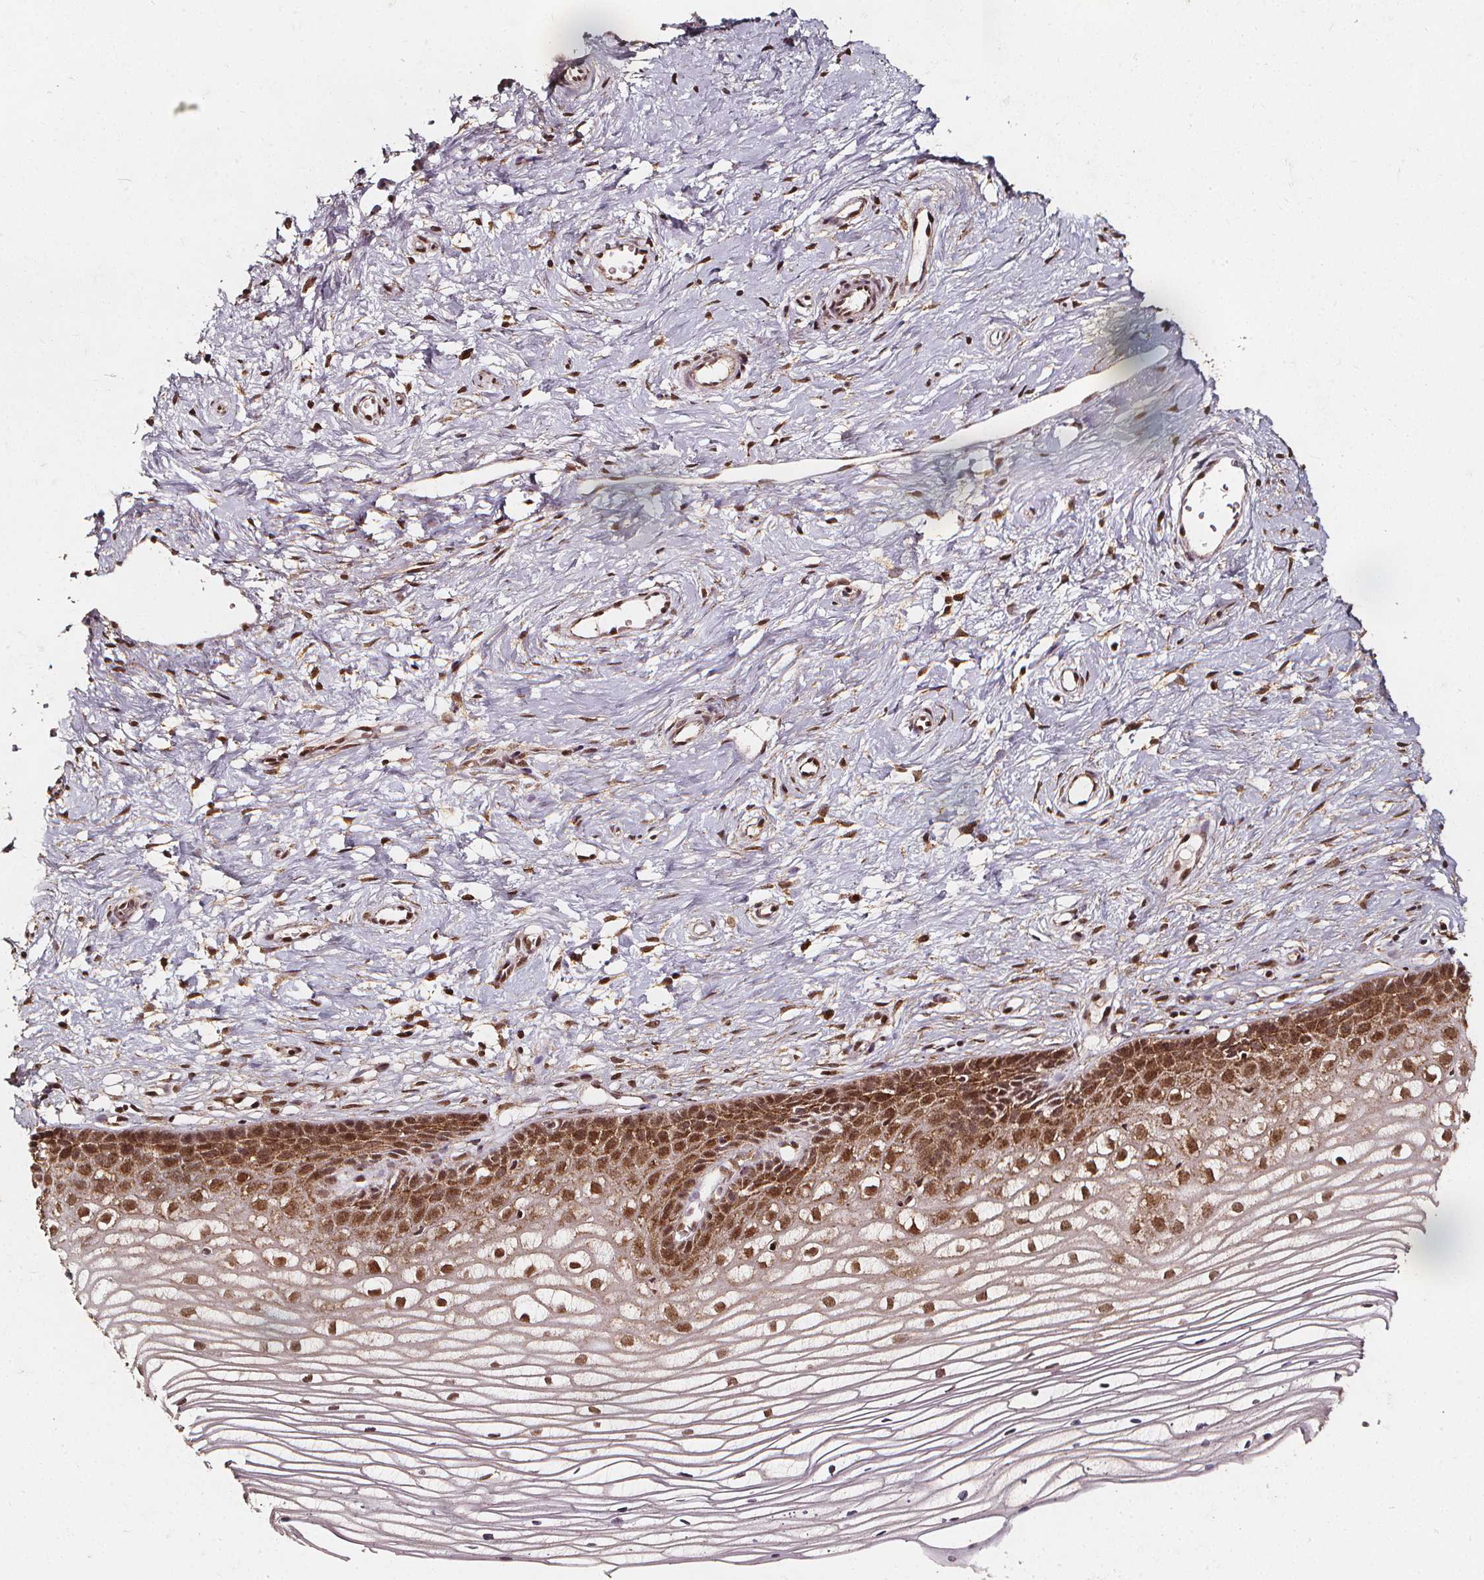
{"staining": {"intensity": "moderate", "quantity": ">75%", "location": "nuclear"}, "tissue": "cervix", "cell_type": "Glandular cells", "image_type": "normal", "snomed": [{"axis": "morphology", "description": "Normal tissue, NOS"}, {"axis": "topography", "description": "Cervix"}], "caption": "Immunohistochemical staining of benign human cervix reveals medium levels of moderate nuclear positivity in approximately >75% of glandular cells. (Stains: DAB in brown, nuclei in blue, Microscopy: brightfield microscopy at high magnification).", "gene": "SMN1", "patient": {"sex": "female", "age": 40}}